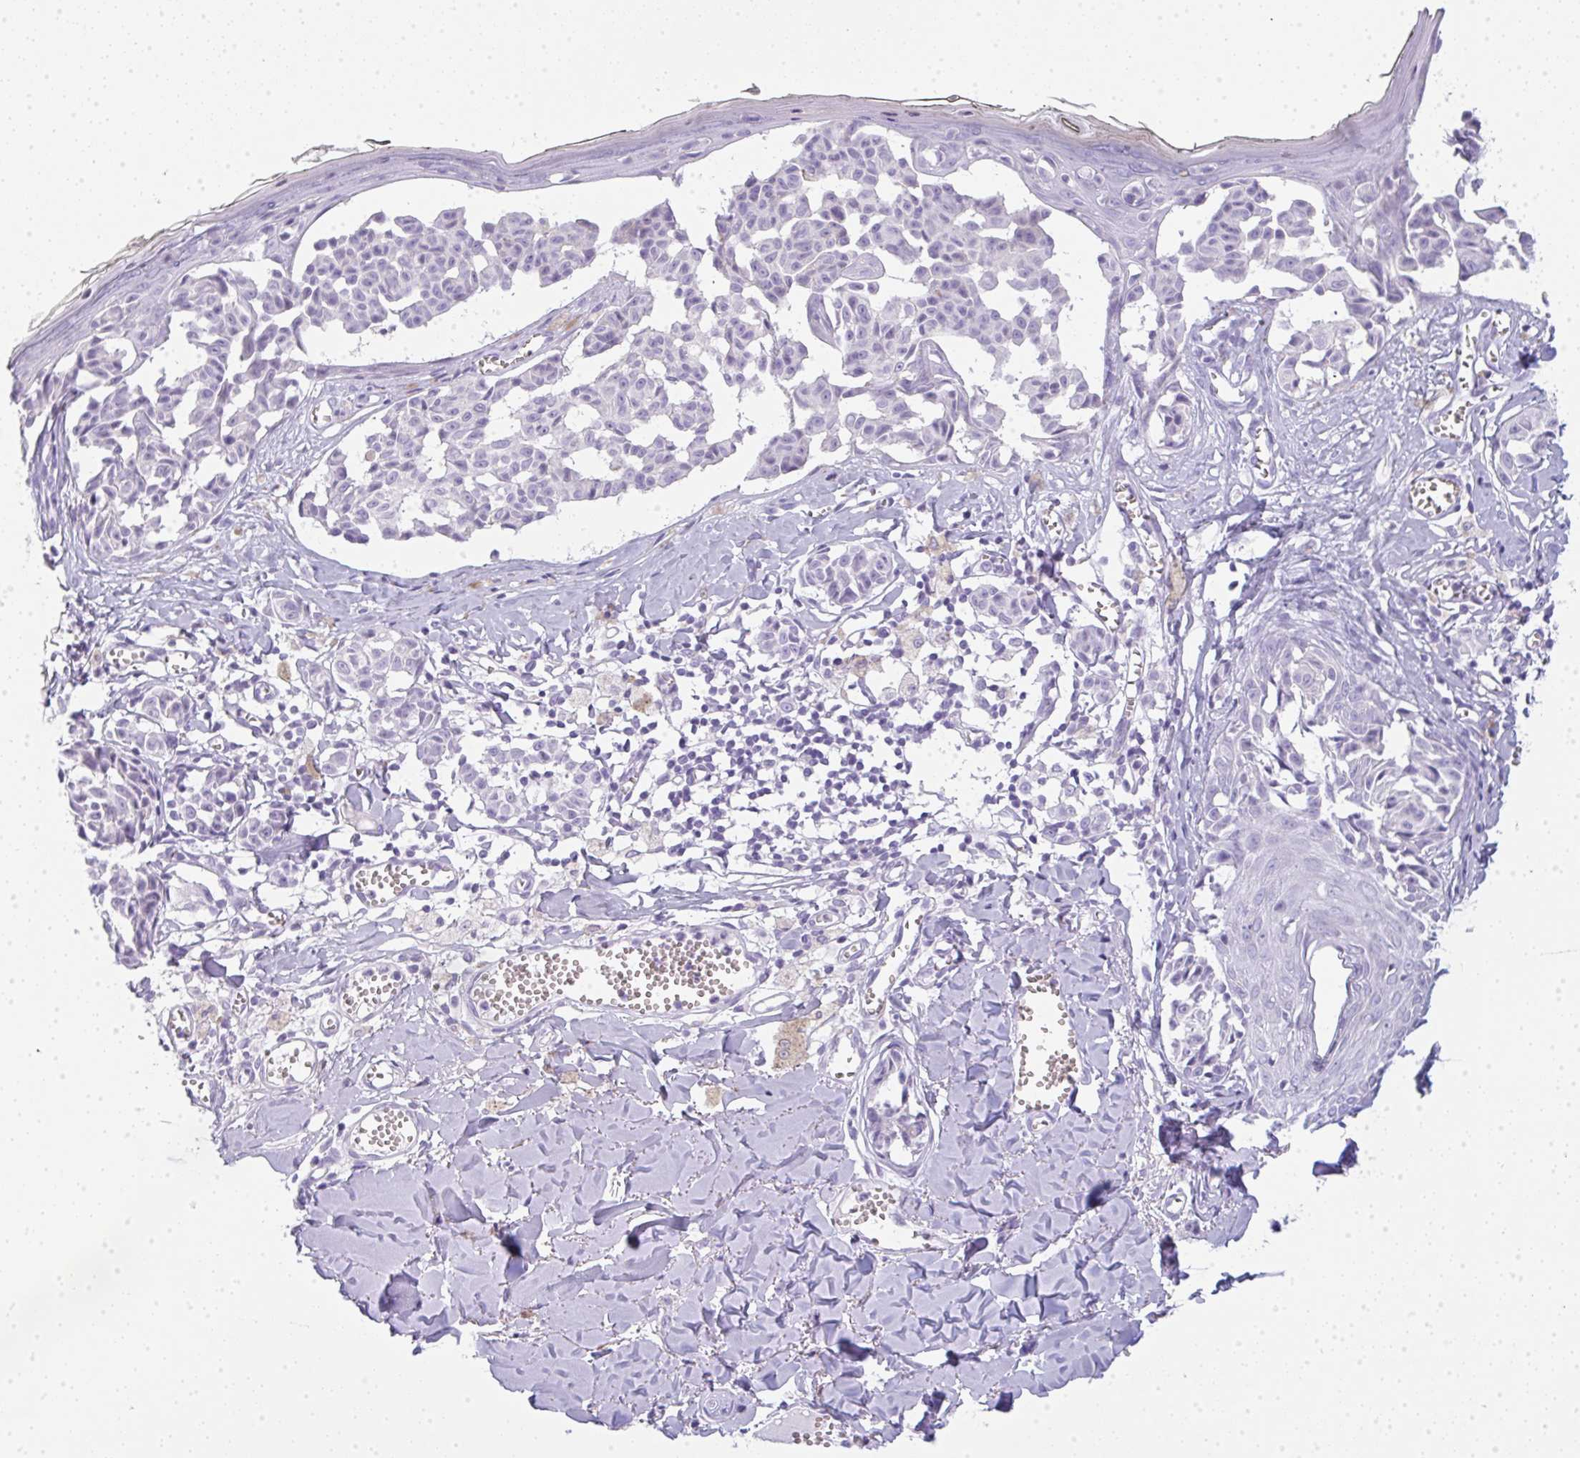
{"staining": {"intensity": "negative", "quantity": "none", "location": "none"}, "tissue": "melanoma", "cell_type": "Tumor cells", "image_type": "cancer", "snomed": [{"axis": "morphology", "description": "Malignant melanoma, NOS"}, {"axis": "topography", "description": "Skin"}], "caption": "DAB immunohistochemical staining of human malignant melanoma shows no significant positivity in tumor cells.", "gene": "LPAR4", "patient": {"sex": "female", "age": 43}}